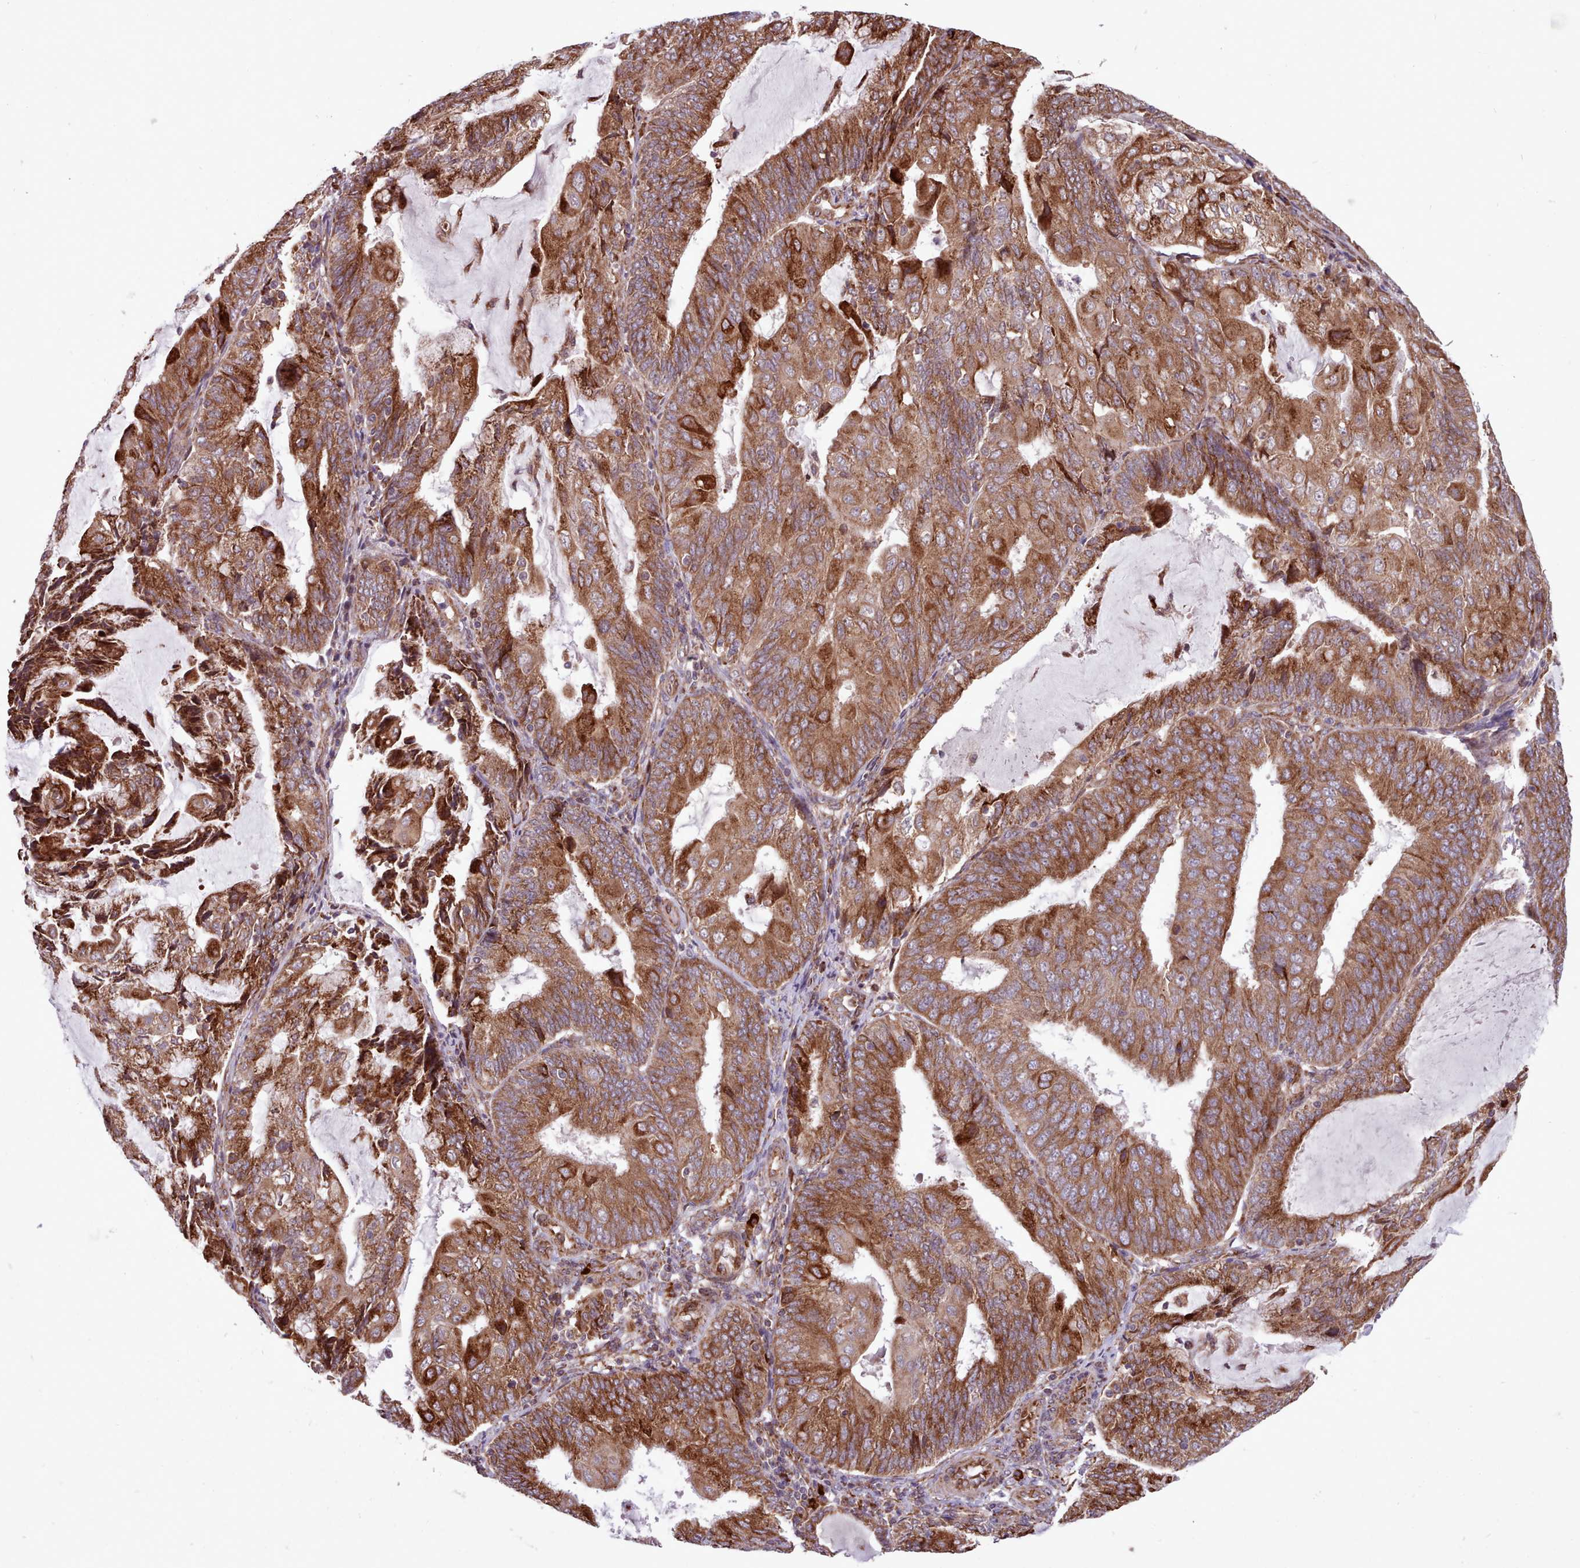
{"staining": {"intensity": "strong", "quantity": ">75%", "location": "cytoplasmic/membranous"}, "tissue": "endometrial cancer", "cell_type": "Tumor cells", "image_type": "cancer", "snomed": [{"axis": "morphology", "description": "Adenocarcinoma, NOS"}, {"axis": "topography", "description": "Endometrium"}], "caption": "Protein staining shows strong cytoplasmic/membranous positivity in about >75% of tumor cells in endometrial cancer. (DAB (3,3'-diaminobenzidine) IHC with brightfield microscopy, high magnification).", "gene": "TTLL3", "patient": {"sex": "female", "age": 81}}